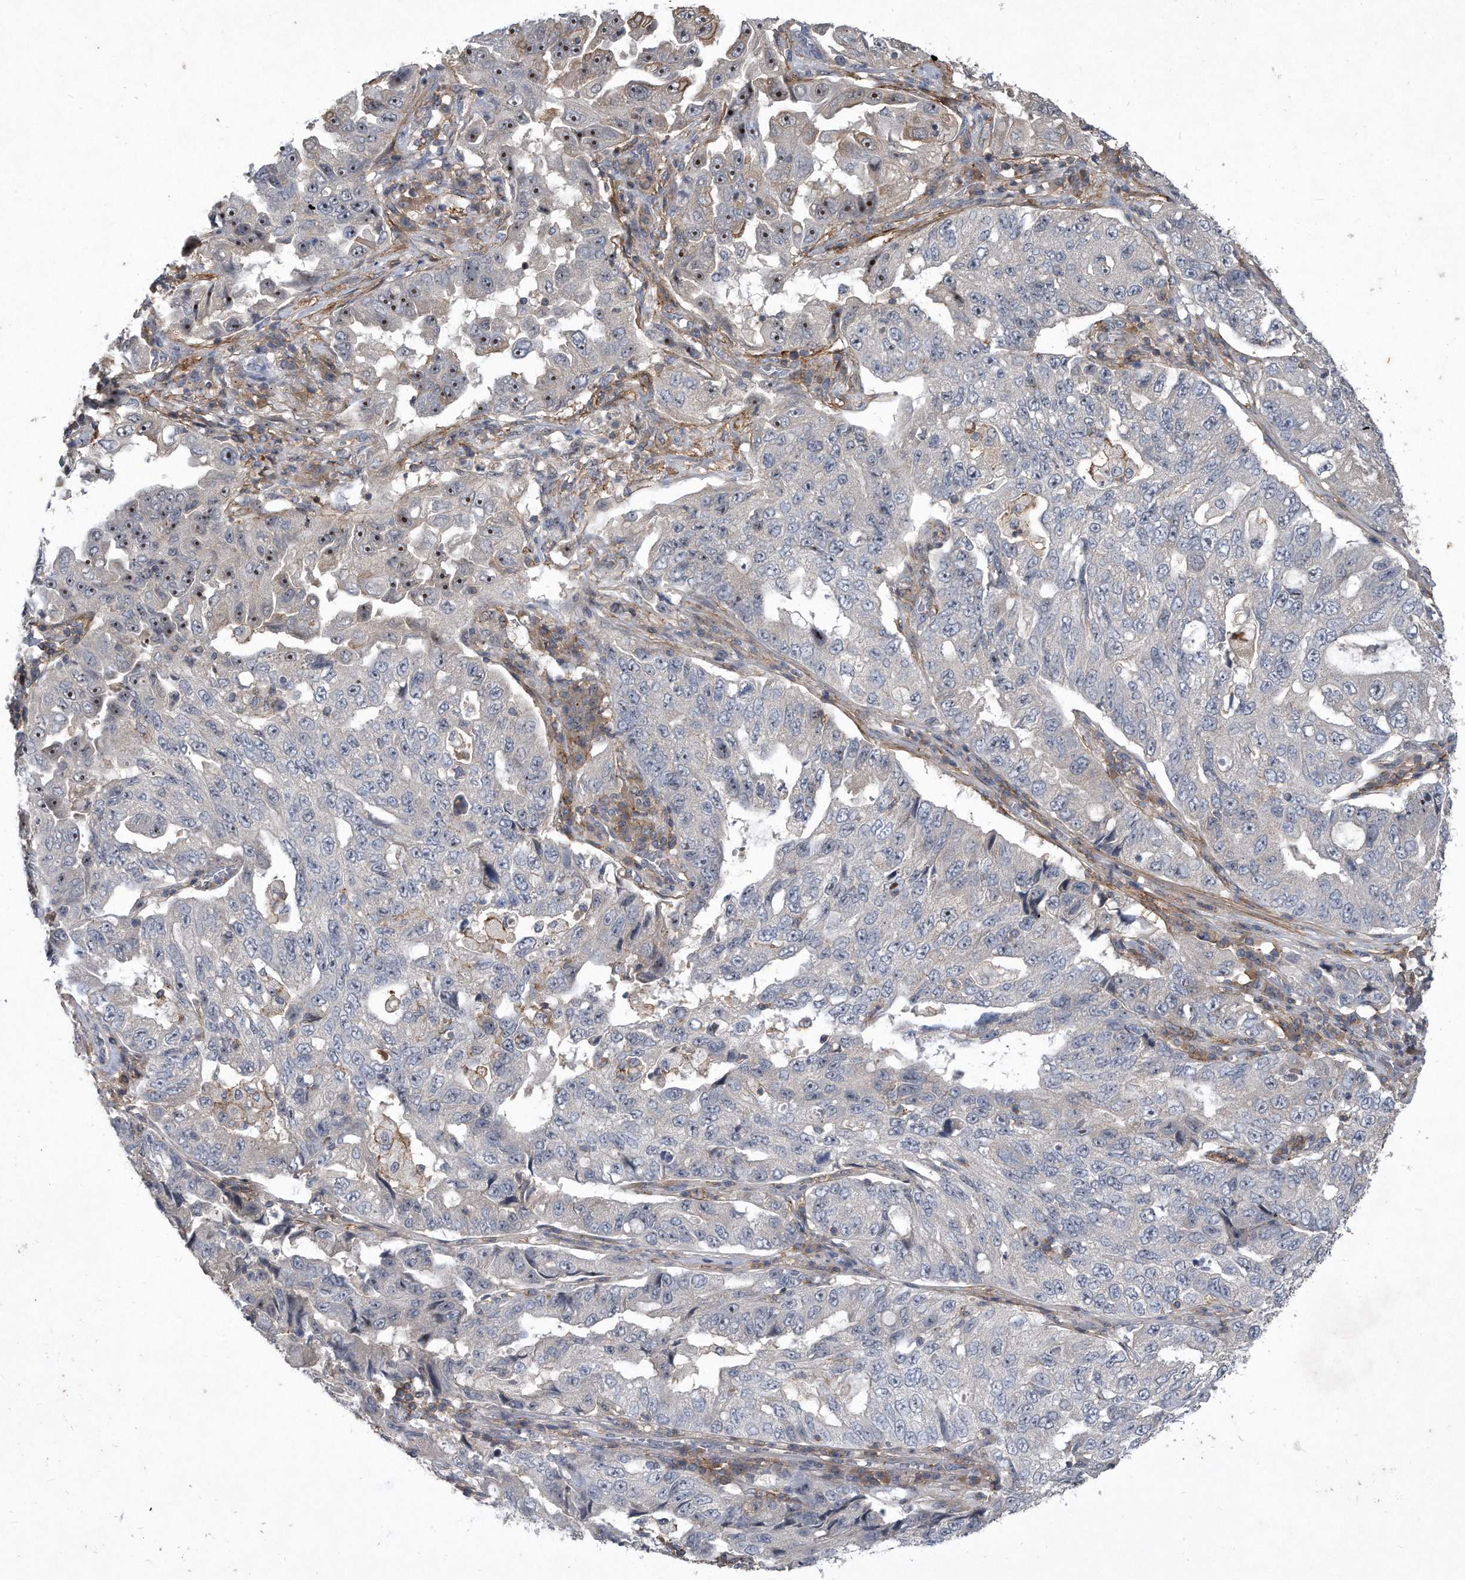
{"staining": {"intensity": "moderate", "quantity": "<25%", "location": "nuclear"}, "tissue": "lung cancer", "cell_type": "Tumor cells", "image_type": "cancer", "snomed": [{"axis": "morphology", "description": "Adenocarcinoma, NOS"}, {"axis": "topography", "description": "Lung"}], "caption": "Approximately <25% of tumor cells in human adenocarcinoma (lung) reveal moderate nuclear protein staining as visualized by brown immunohistochemical staining.", "gene": "PGBD2", "patient": {"sex": "female", "age": 51}}